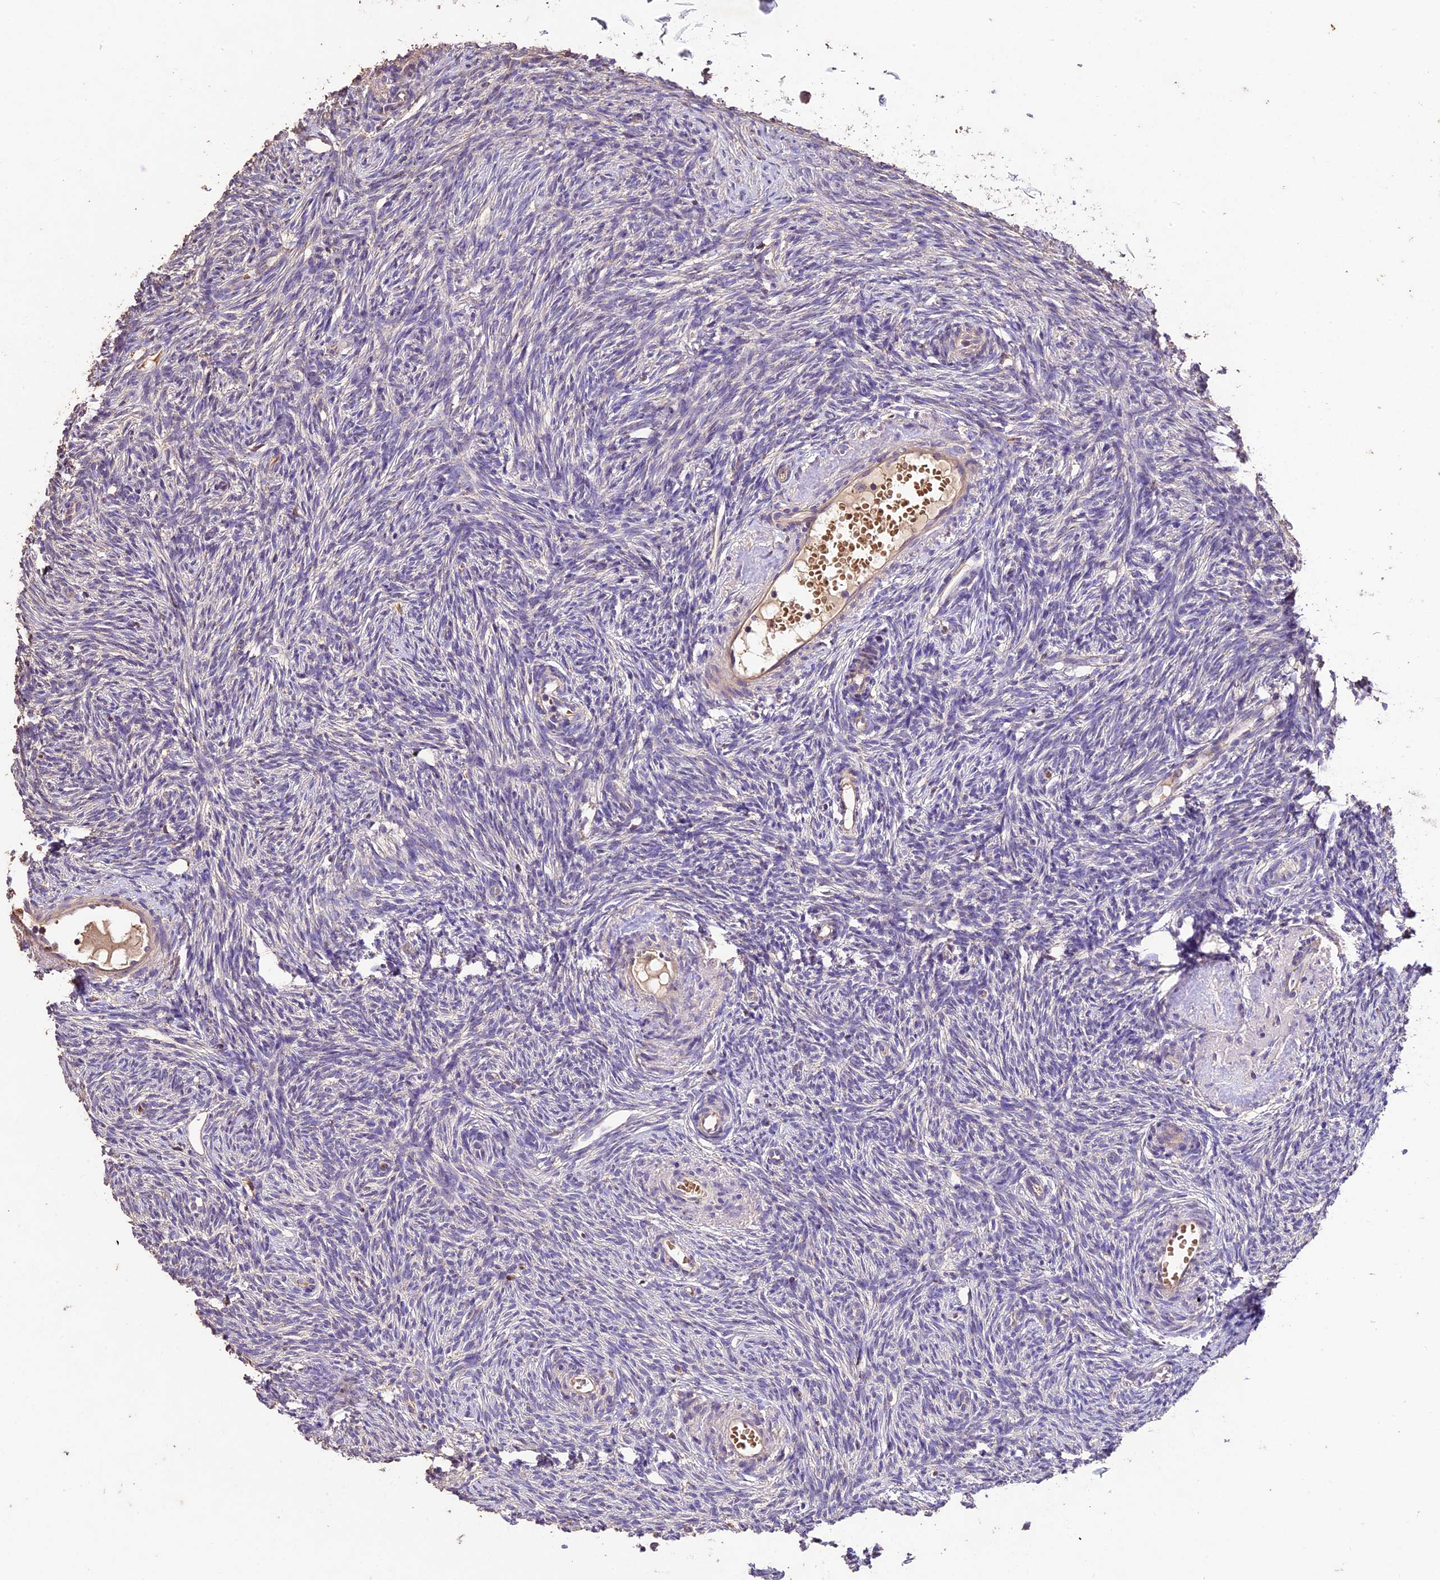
{"staining": {"intensity": "negative", "quantity": "none", "location": "none"}, "tissue": "ovary", "cell_type": "Ovarian stroma cells", "image_type": "normal", "snomed": [{"axis": "morphology", "description": "Normal tissue, NOS"}, {"axis": "topography", "description": "Ovary"}], "caption": "Photomicrograph shows no significant protein staining in ovarian stroma cells of benign ovary. Nuclei are stained in blue.", "gene": "CRLF1", "patient": {"sex": "female", "age": 51}}